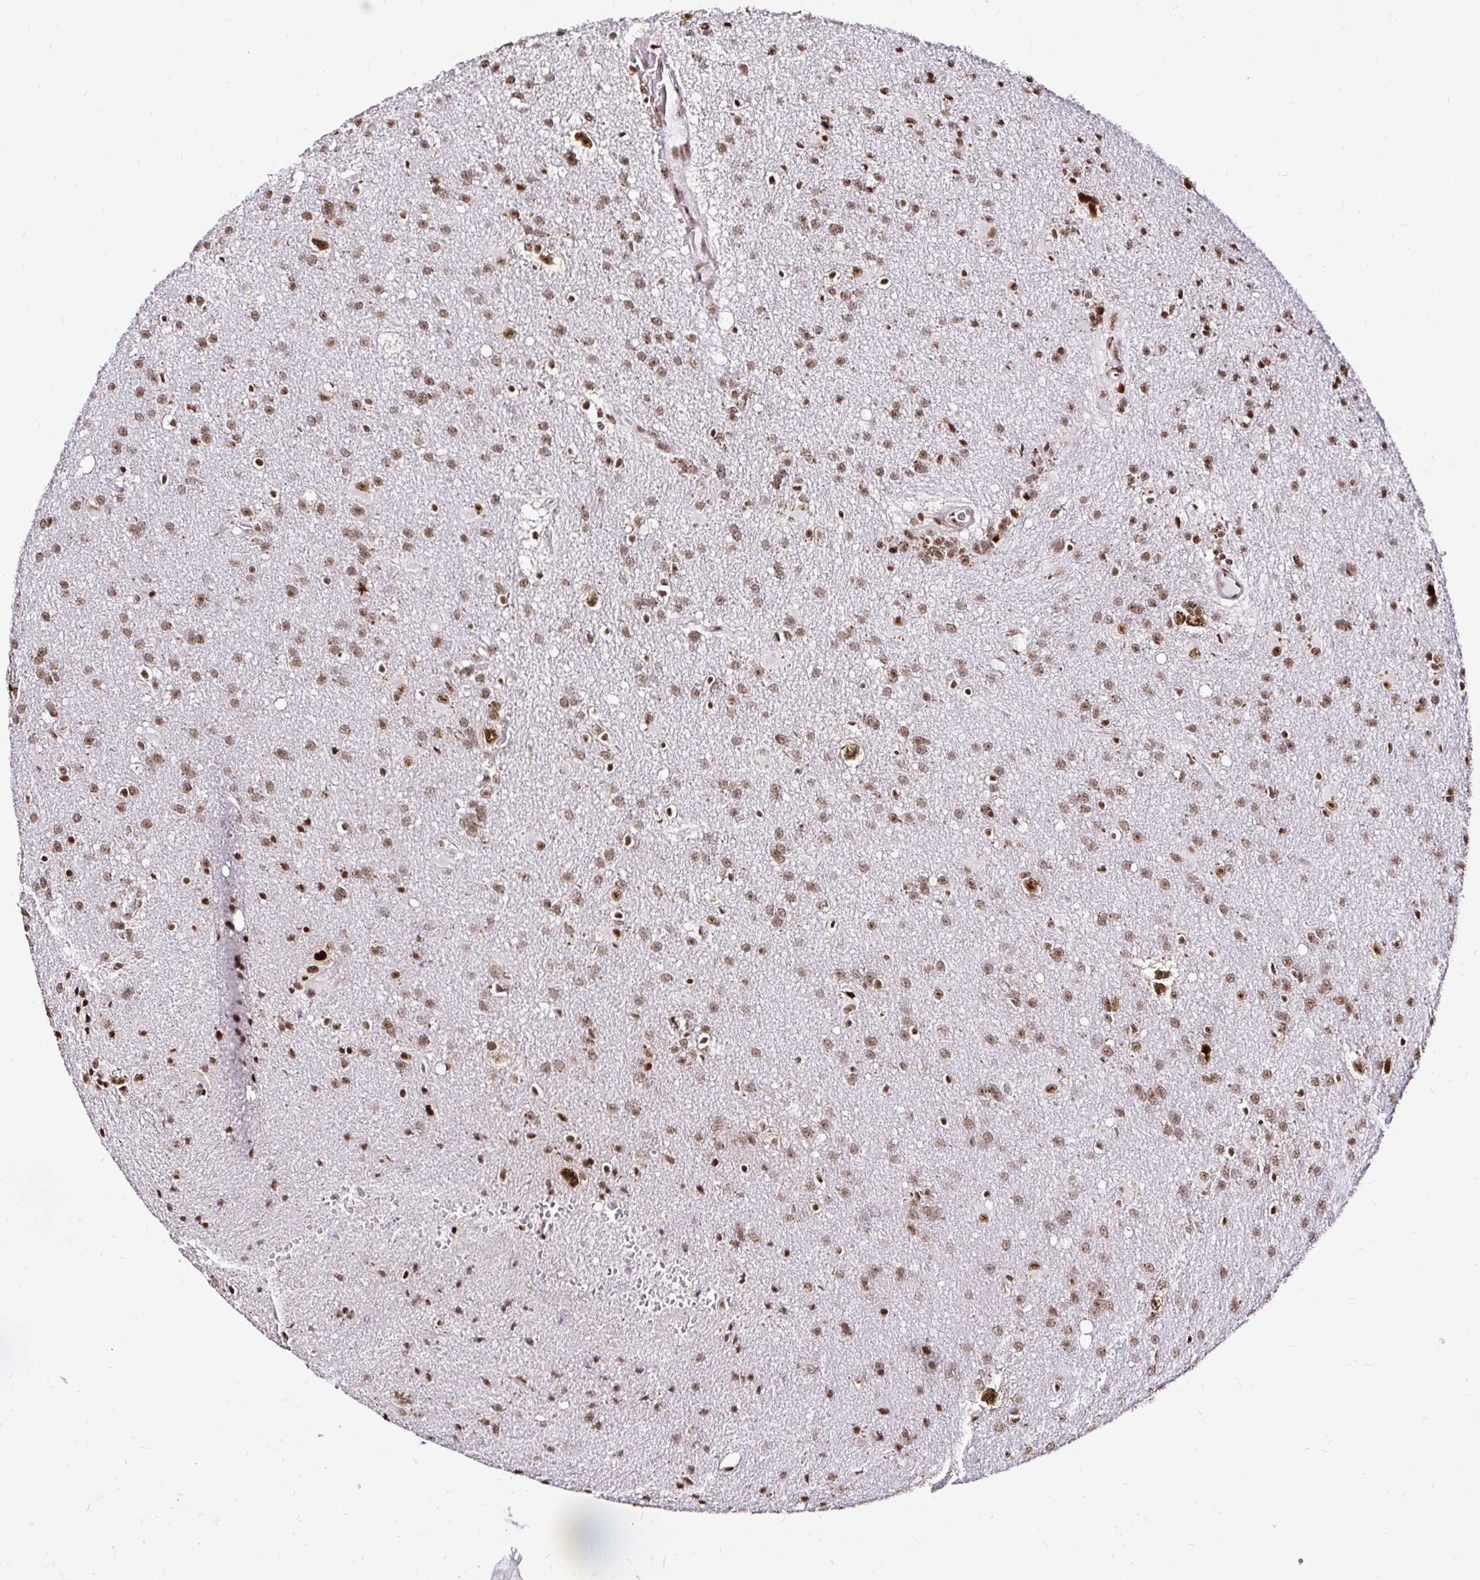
{"staining": {"intensity": "moderate", "quantity": ">75%", "location": "nuclear"}, "tissue": "glioma", "cell_type": "Tumor cells", "image_type": "cancer", "snomed": [{"axis": "morphology", "description": "Glioma, malignant, Low grade"}, {"axis": "topography", "description": "Brain"}], "caption": "A high-resolution micrograph shows immunohistochemistry (IHC) staining of low-grade glioma (malignant), which displays moderate nuclear positivity in approximately >75% of tumor cells. Using DAB (brown) and hematoxylin (blue) stains, captured at high magnification using brightfield microscopy.", "gene": "SNRPC", "patient": {"sex": "male", "age": 66}}